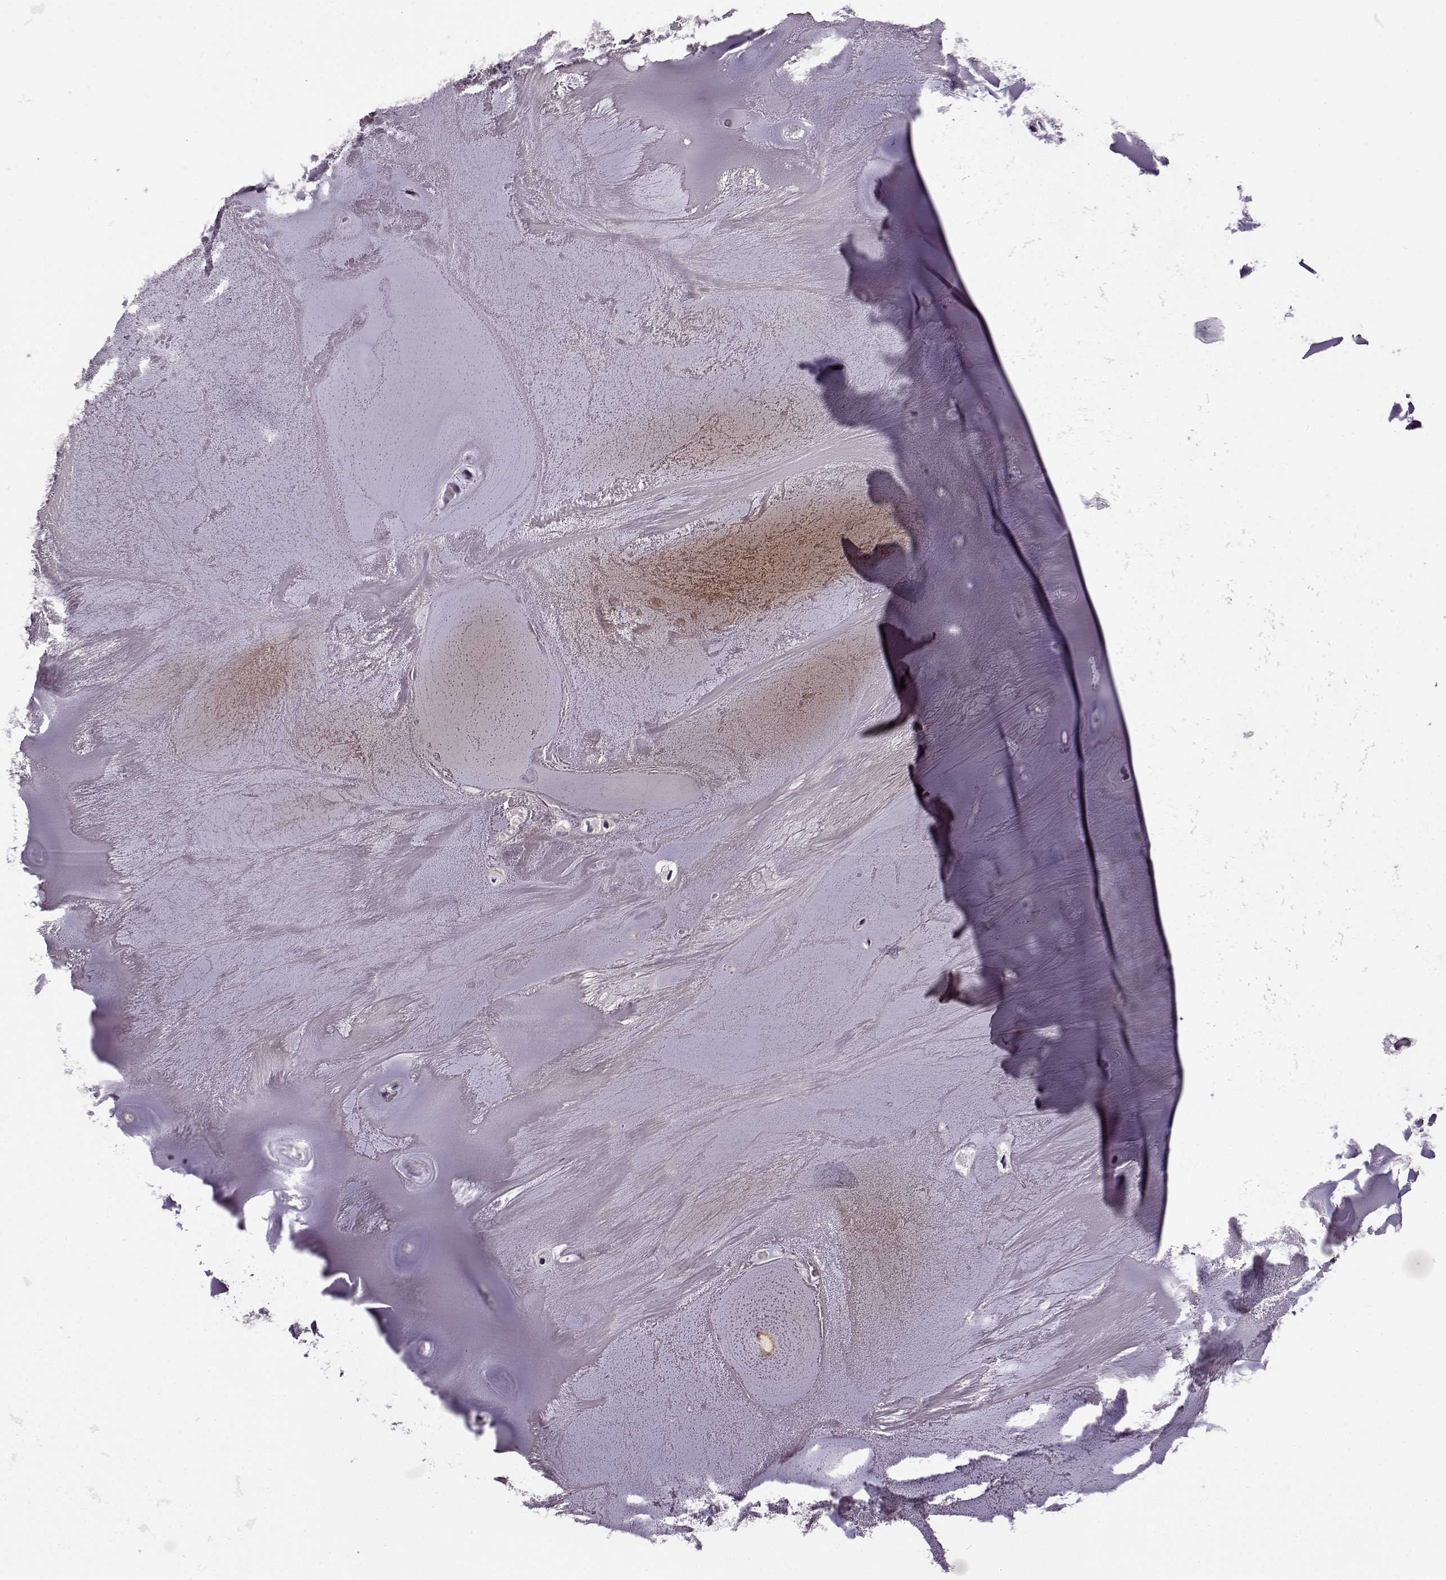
{"staining": {"intensity": "negative", "quantity": "none", "location": "none"}, "tissue": "soft tissue", "cell_type": "Chondrocytes", "image_type": "normal", "snomed": [{"axis": "morphology", "description": "Normal tissue, NOS"}, {"axis": "morphology", "description": "Squamous cell carcinoma, NOS"}, {"axis": "topography", "description": "Cartilage tissue"}, {"axis": "topography", "description": "Lung"}], "caption": "IHC micrograph of unremarkable soft tissue stained for a protein (brown), which reveals no expression in chondrocytes. (Immunohistochemistry, brightfield microscopy, high magnification).", "gene": "SLCO3A1", "patient": {"sex": "male", "age": 66}}